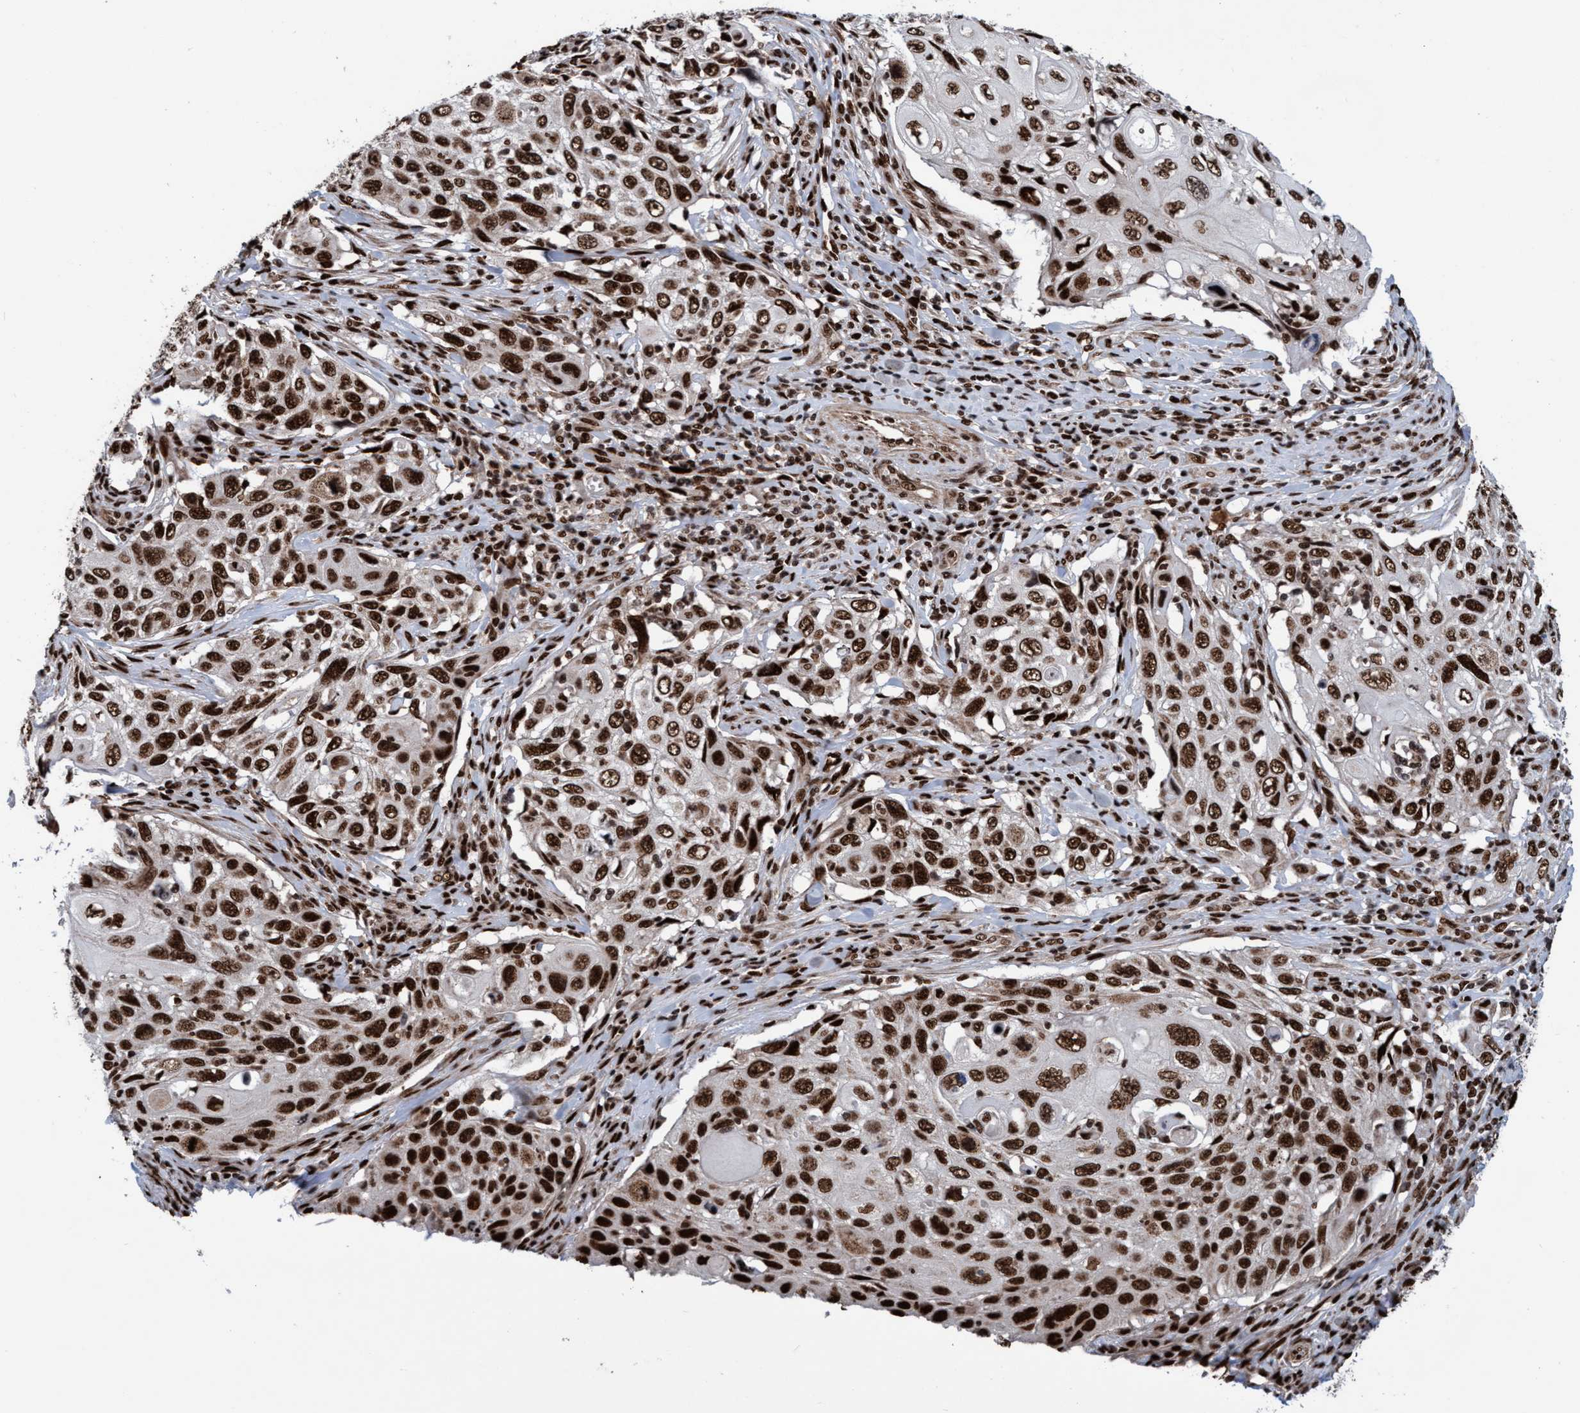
{"staining": {"intensity": "strong", "quantity": ">75%", "location": "nuclear"}, "tissue": "cervical cancer", "cell_type": "Tumor cells", "image_type": "cancer", "snomed": [{"axis": "morphology", "description": "Squamous cell carcinoma, NOS"}, {"axis": "topography", "description": "Cervix"}], "caption": "Protein analysis of cervical cancer tissue exhibits strong nuclear positivity in about >75% of tumor cells.", "gene": "TOPBP1", "patient": {"sex": "female", "age": 70}}